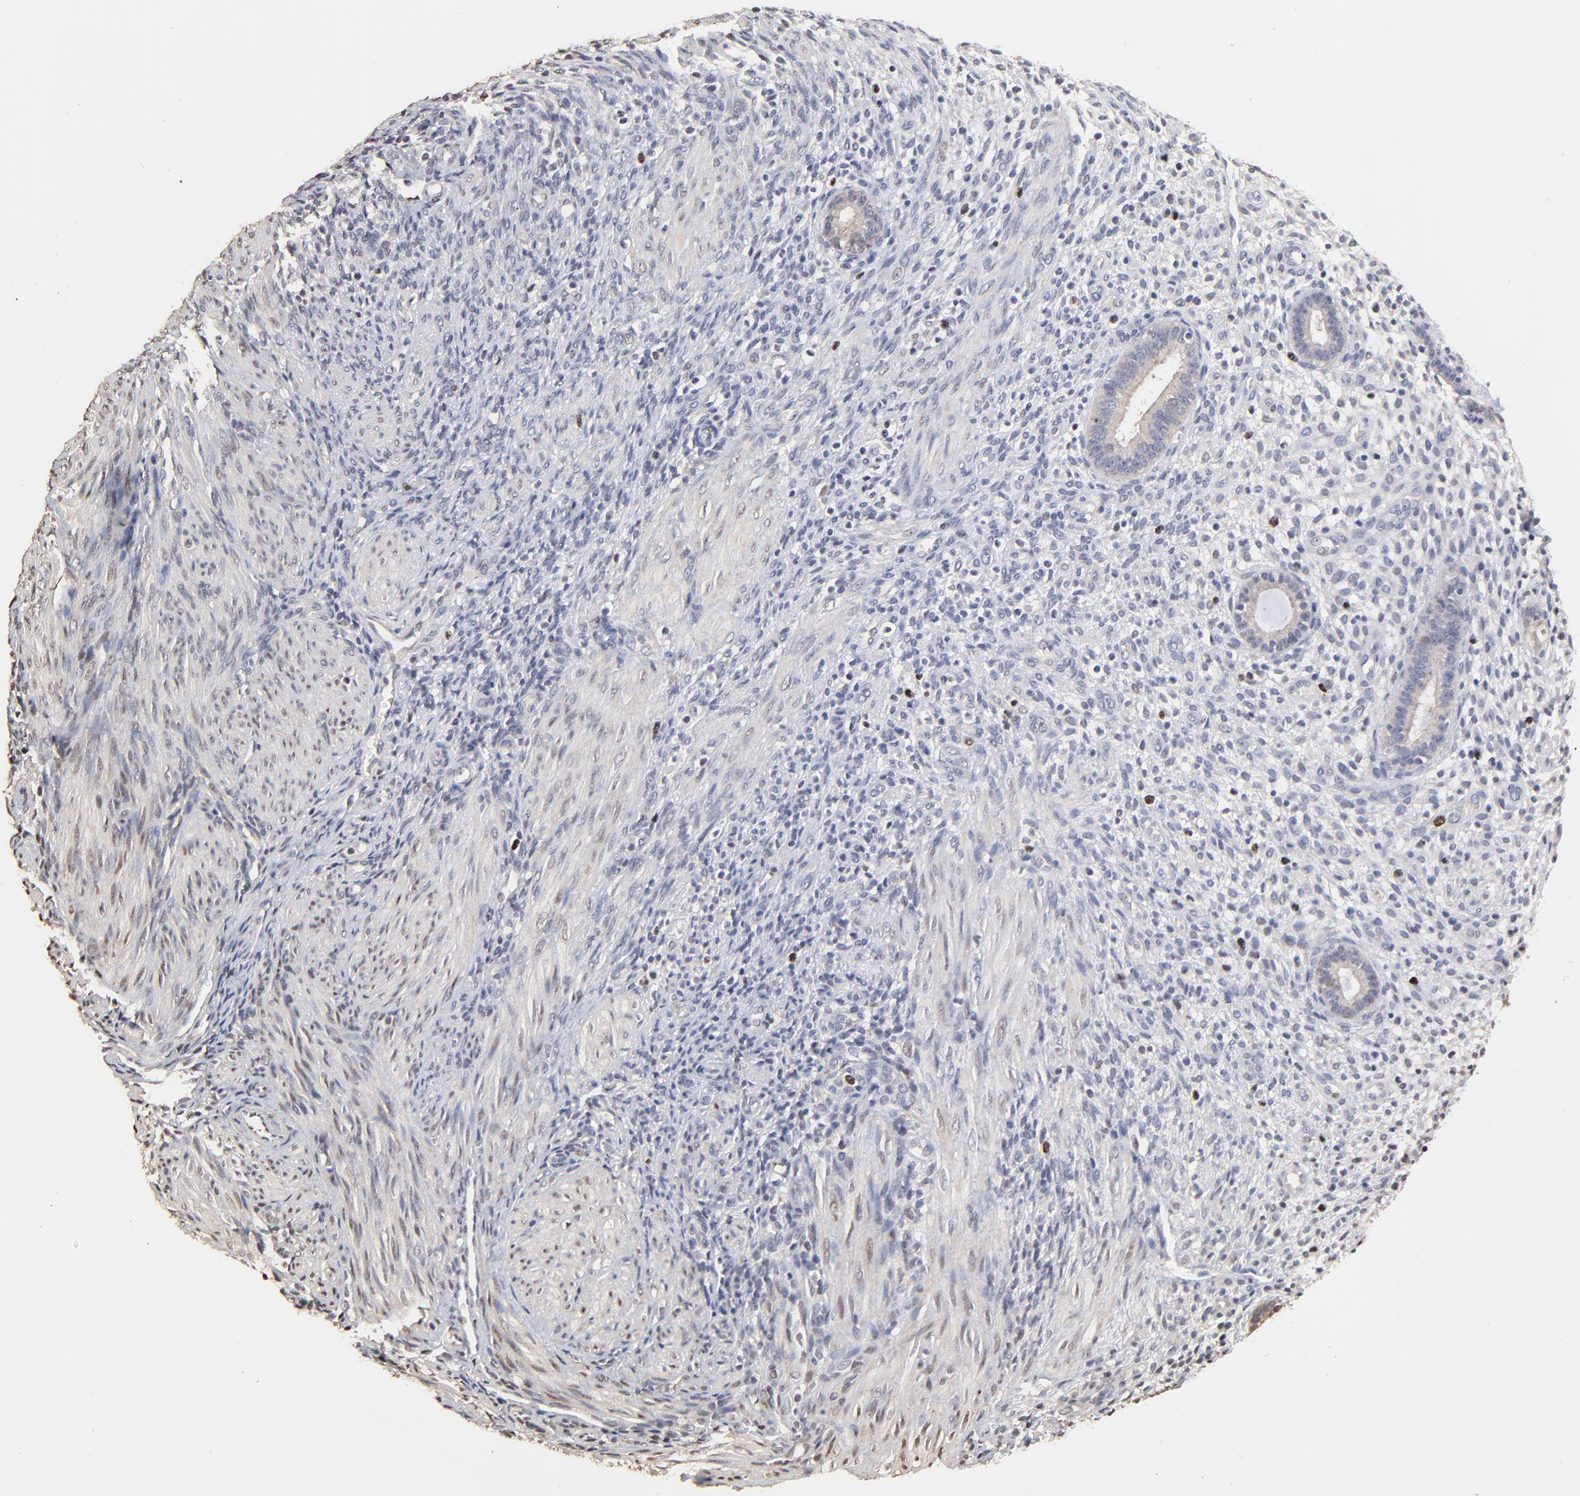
{"staining": {"intensity": "moderate", "quantity": "<25%", "location": "nuclear"}, "tissue": "endometrium", "cell_type": "Cells in endometrial stroma", "image_type": "normal", "snomed": [{"axis": "morphology", "description": "Normal tissue, NOS"}, {"axis": "topography", "description": "Endometrium"}], "caption": "Protein staining of normal endometrium demonstrates moderate nuclear expression in approximately <25% of cells in endometrial stroma.", "gene": "BIRC5", "patient": {"sex": "female", "age": 72}}